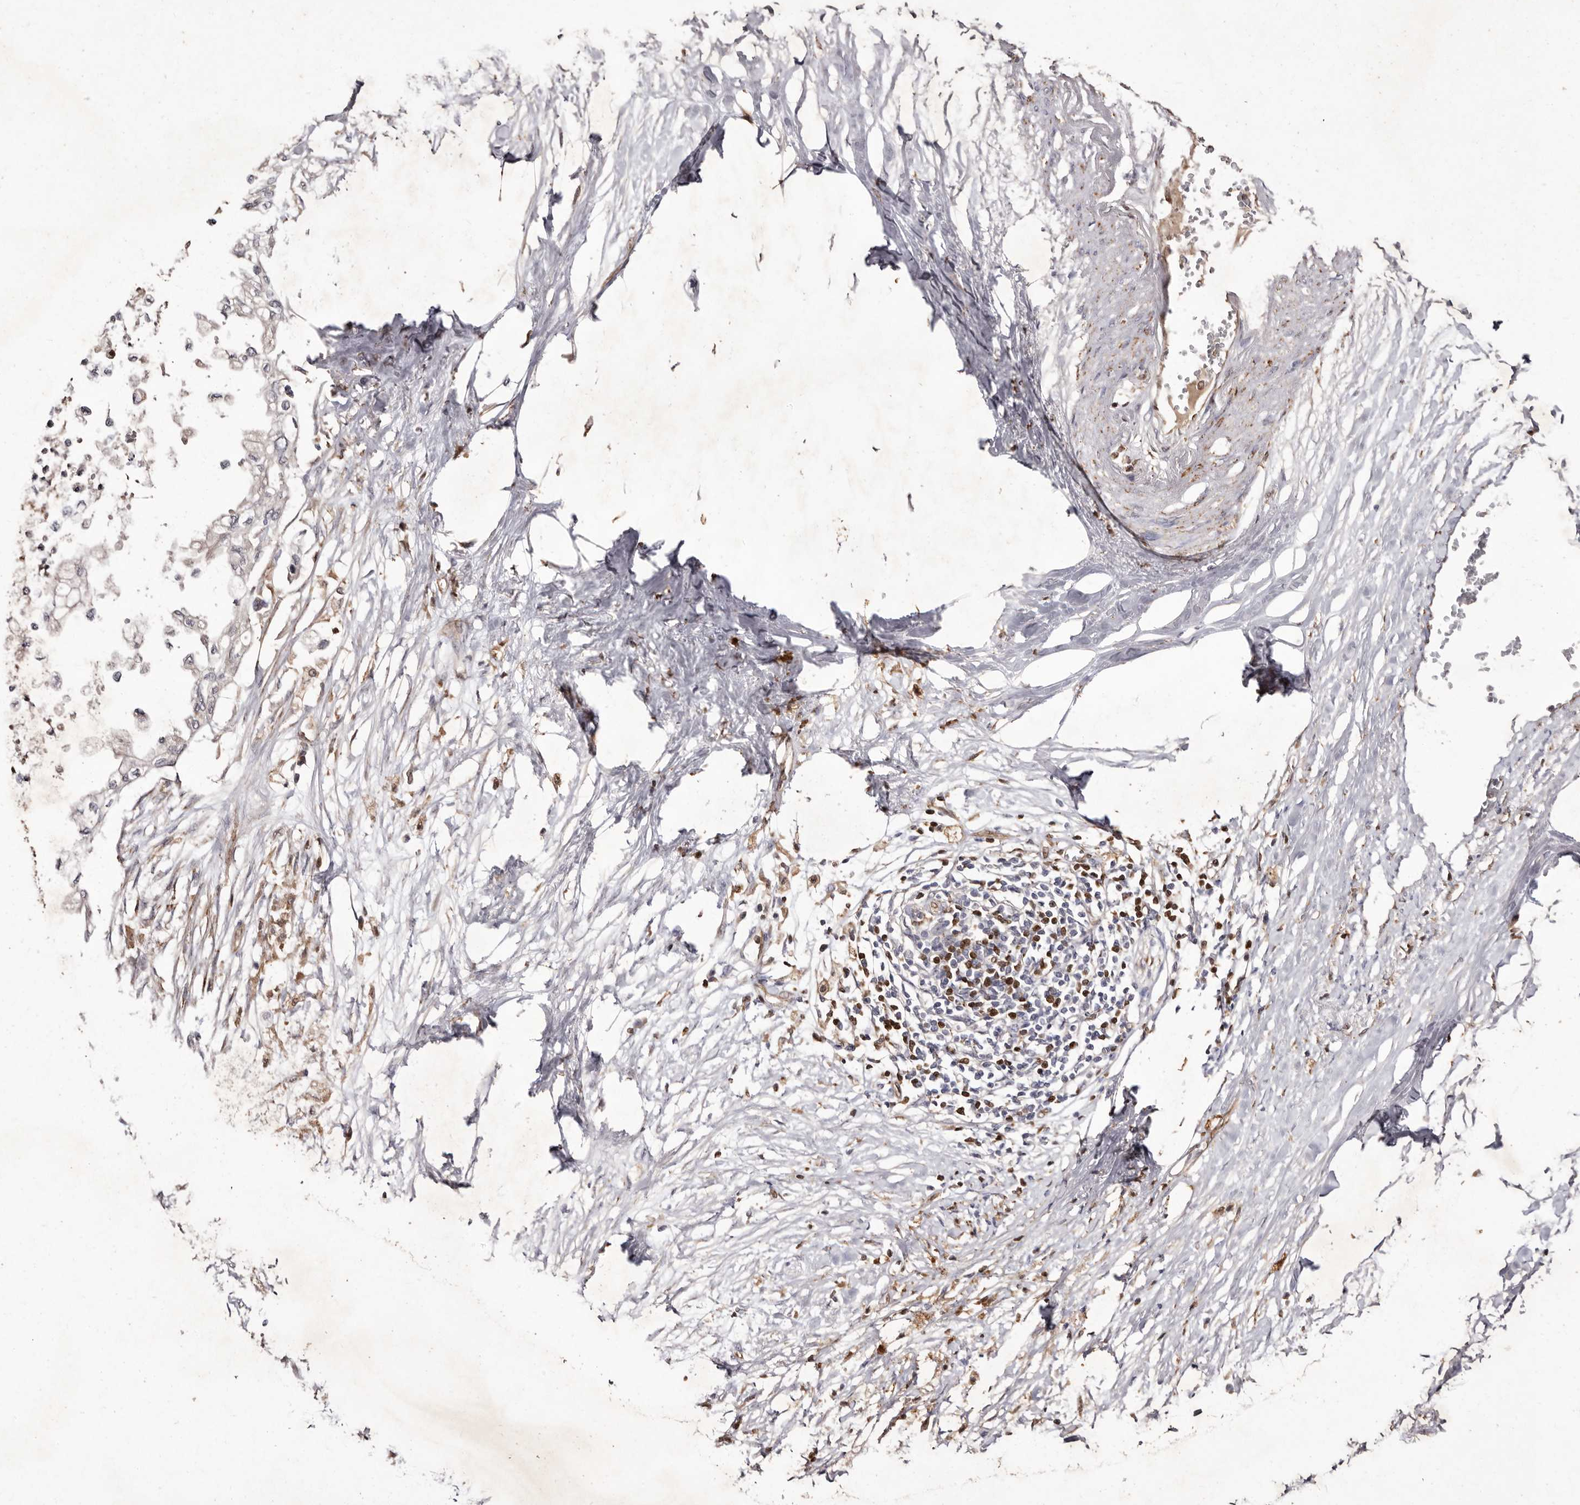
{"staining": {"intensity": "negative", "quantity": "none", "location": "none"}, "tissue": "pancreatic cancer", "cell_type": "Tumor cells", "image_type": "cancer", "snomed": [{"axis": "morphology", "description": "Normal tissue, NOS"}, {"axis": "morphology", "description": "Adenocarcinoma, NOS"}, {"axis": "topography", "description": "Pancreas"}, {"axis": "topography", "description": "Duodenum"}], "caption": "Pancreatic cancer (adenocarcinoma) was stained to show a protein in brown. There is no significant staining in tumor cells.", "gene": "GIMAP4", "patient": {"sex": "female", "age": 60}}